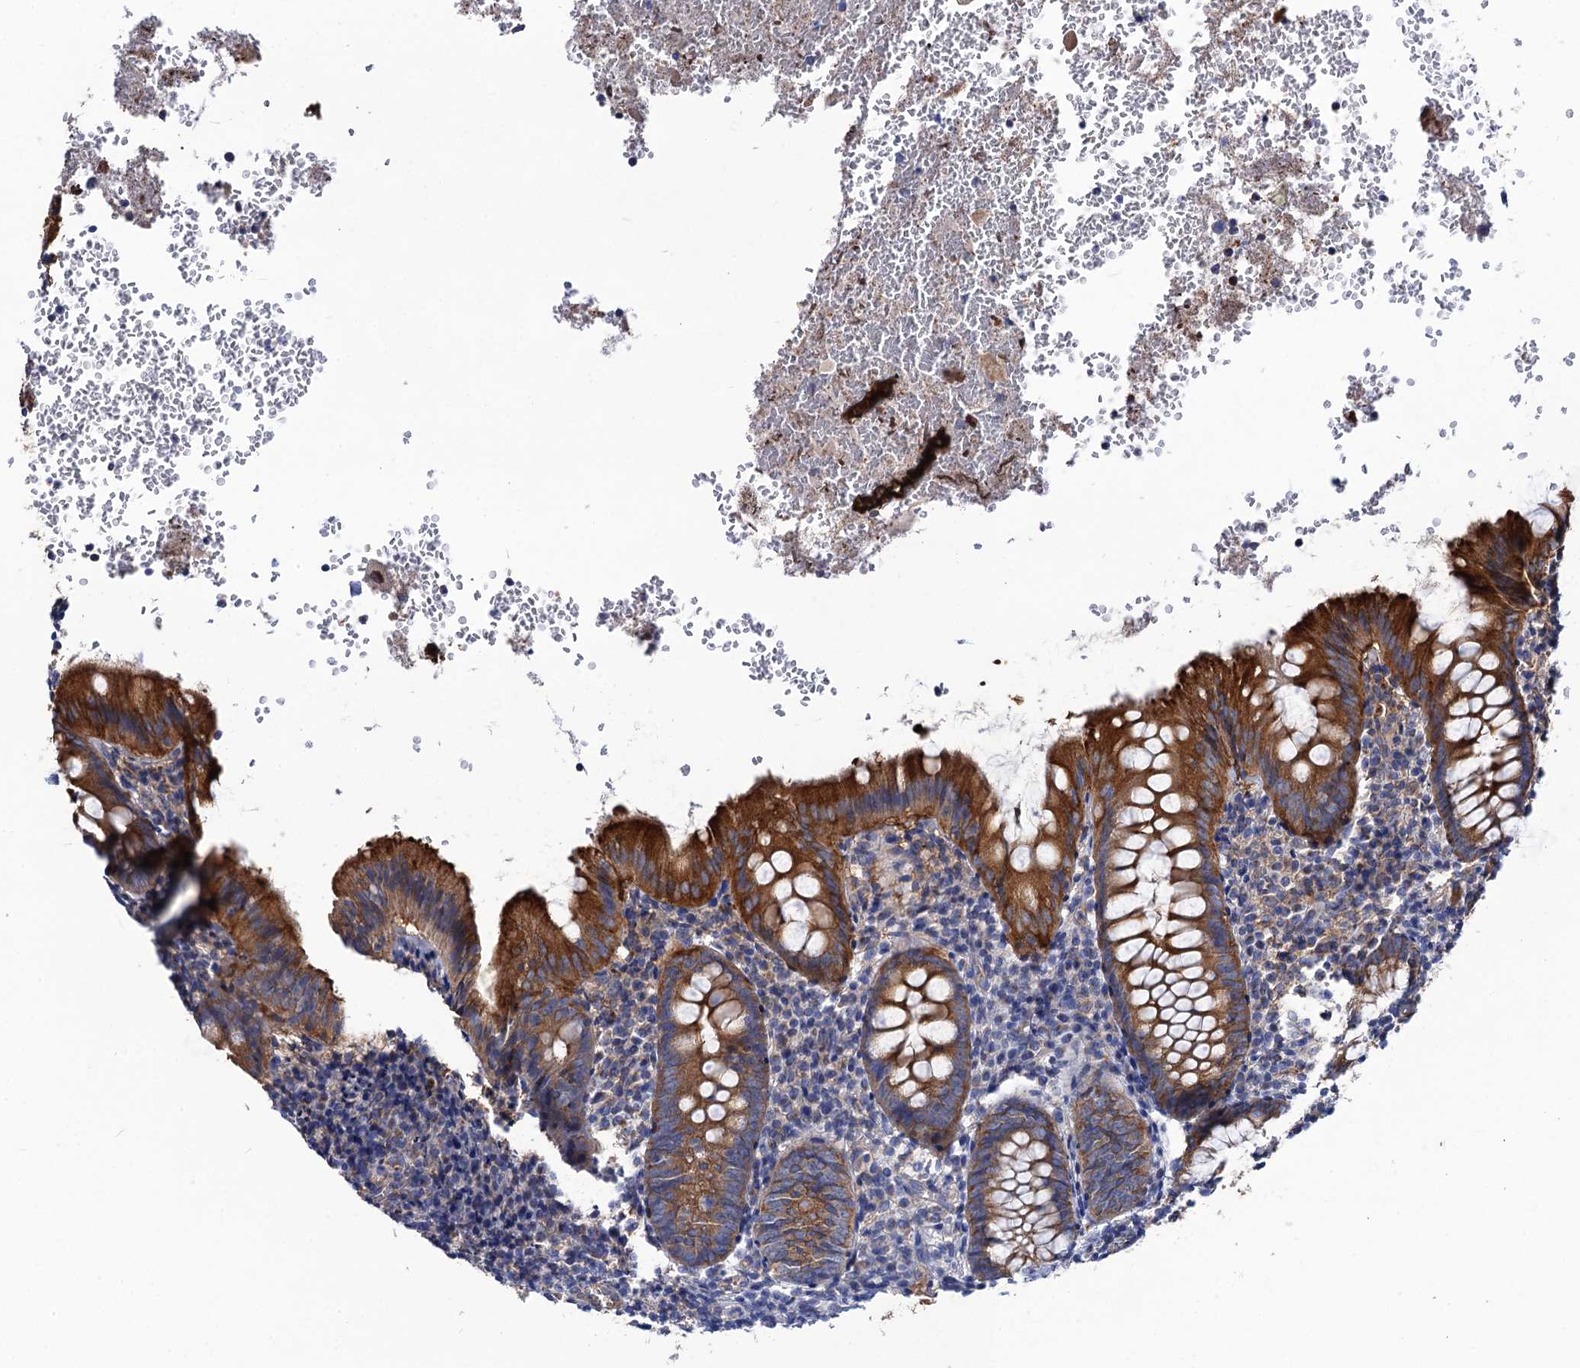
{"staining": {"intensity": "moderate", "quantity": ">75%", "location": "cytoplasmic/membranous"}, "tissue": "appendix", "cell_type": "Glandular cells", "image_type": "normal", "snomed": [{"axis": "morphology", "description": "Normal tissue, NOS"}, {"axis": "topography", "description": "Appendix"}], "caption": "Immunohistochemistry staining of normal appendix, which reveals medium levels of moderate cytoplasmic/membranous positivity in approximately >75% of glandular cells indicating moderate cytoplasmic/membranous protein staining. The staining was performed using DAB (brown) for protein detection and nuclei were counterstained in hematoxylin (blue).", "gene": "DYDC1", "patient": {"sex": "male", "age": 8}}